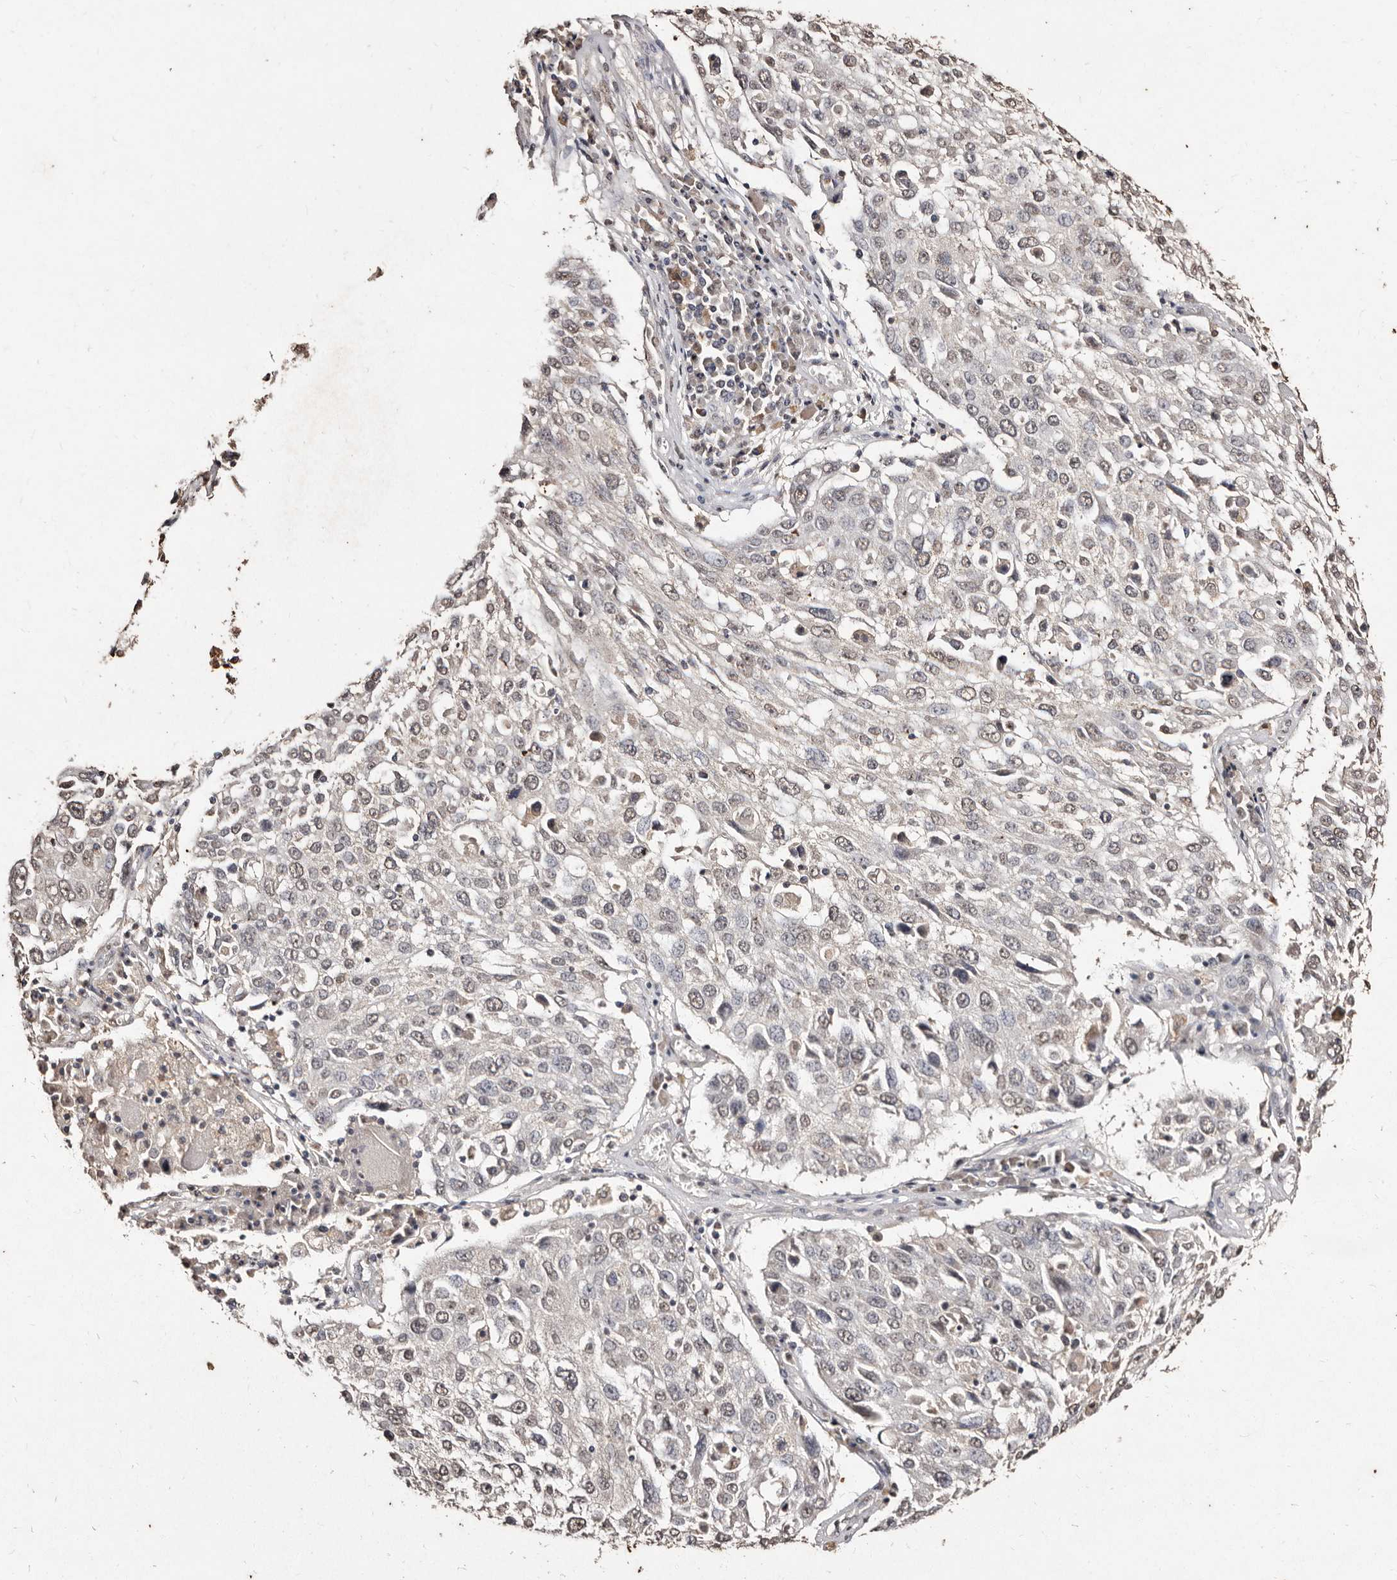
{"staining": {"intensity": "moderate", "quantity": "<25%", "location": "nuclear"}, "tissue": "lung cancer", "cell_type": "Tumor cells", "image_type": "cancer", "snomed": [{"axis": "morphology", "description": "Squamous cell carcinoma, NOS"}, {"axis": "topography", "description": "Lung"}], "caption": "Human lung squamous cell carcinoma stained with a brown dye demonstrates moderate nuclear positive staining in about <25% of tumor cells.", "gene": "ERBB4", "patient": {"sex": "male", "age": 65}}